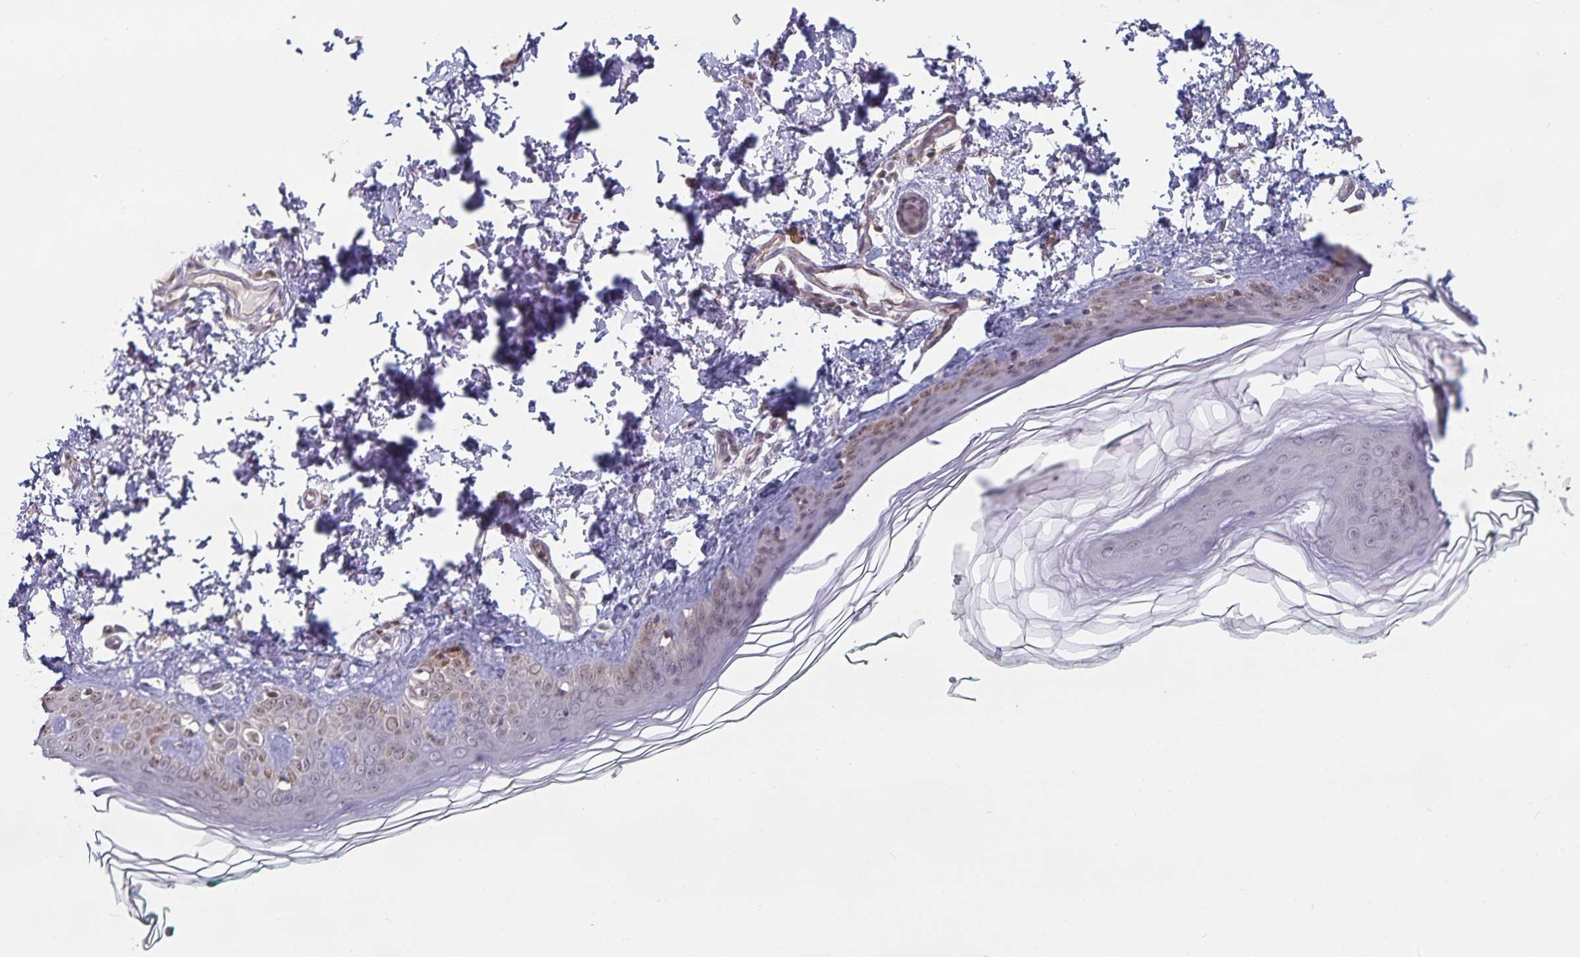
{"staining": {"intensity": "negative", "quantity": "none", "location": "none"}, "tissue": "skin", "cell_type": "Fibroblasts", "image_type": "normal", "snomed": [{"axis": "morphology", "description": "Normal tissue, NOS"}, {"axis": "topography", "description": "Skin"}, {"axis": "topography", "description": "Peripheral nerve tissue"}], "caption": "High power microscopy image of an IHC image of unremarkable skin, revealing no significant expression in fibroblasts. (DAB (3,3'-diaminobenzidine) immunohistochemistry (IHC) visualized using brightfield microscopy, high magnification).", "gene": "DNAH9", "patient": {"sex": "female", "age": 45}}